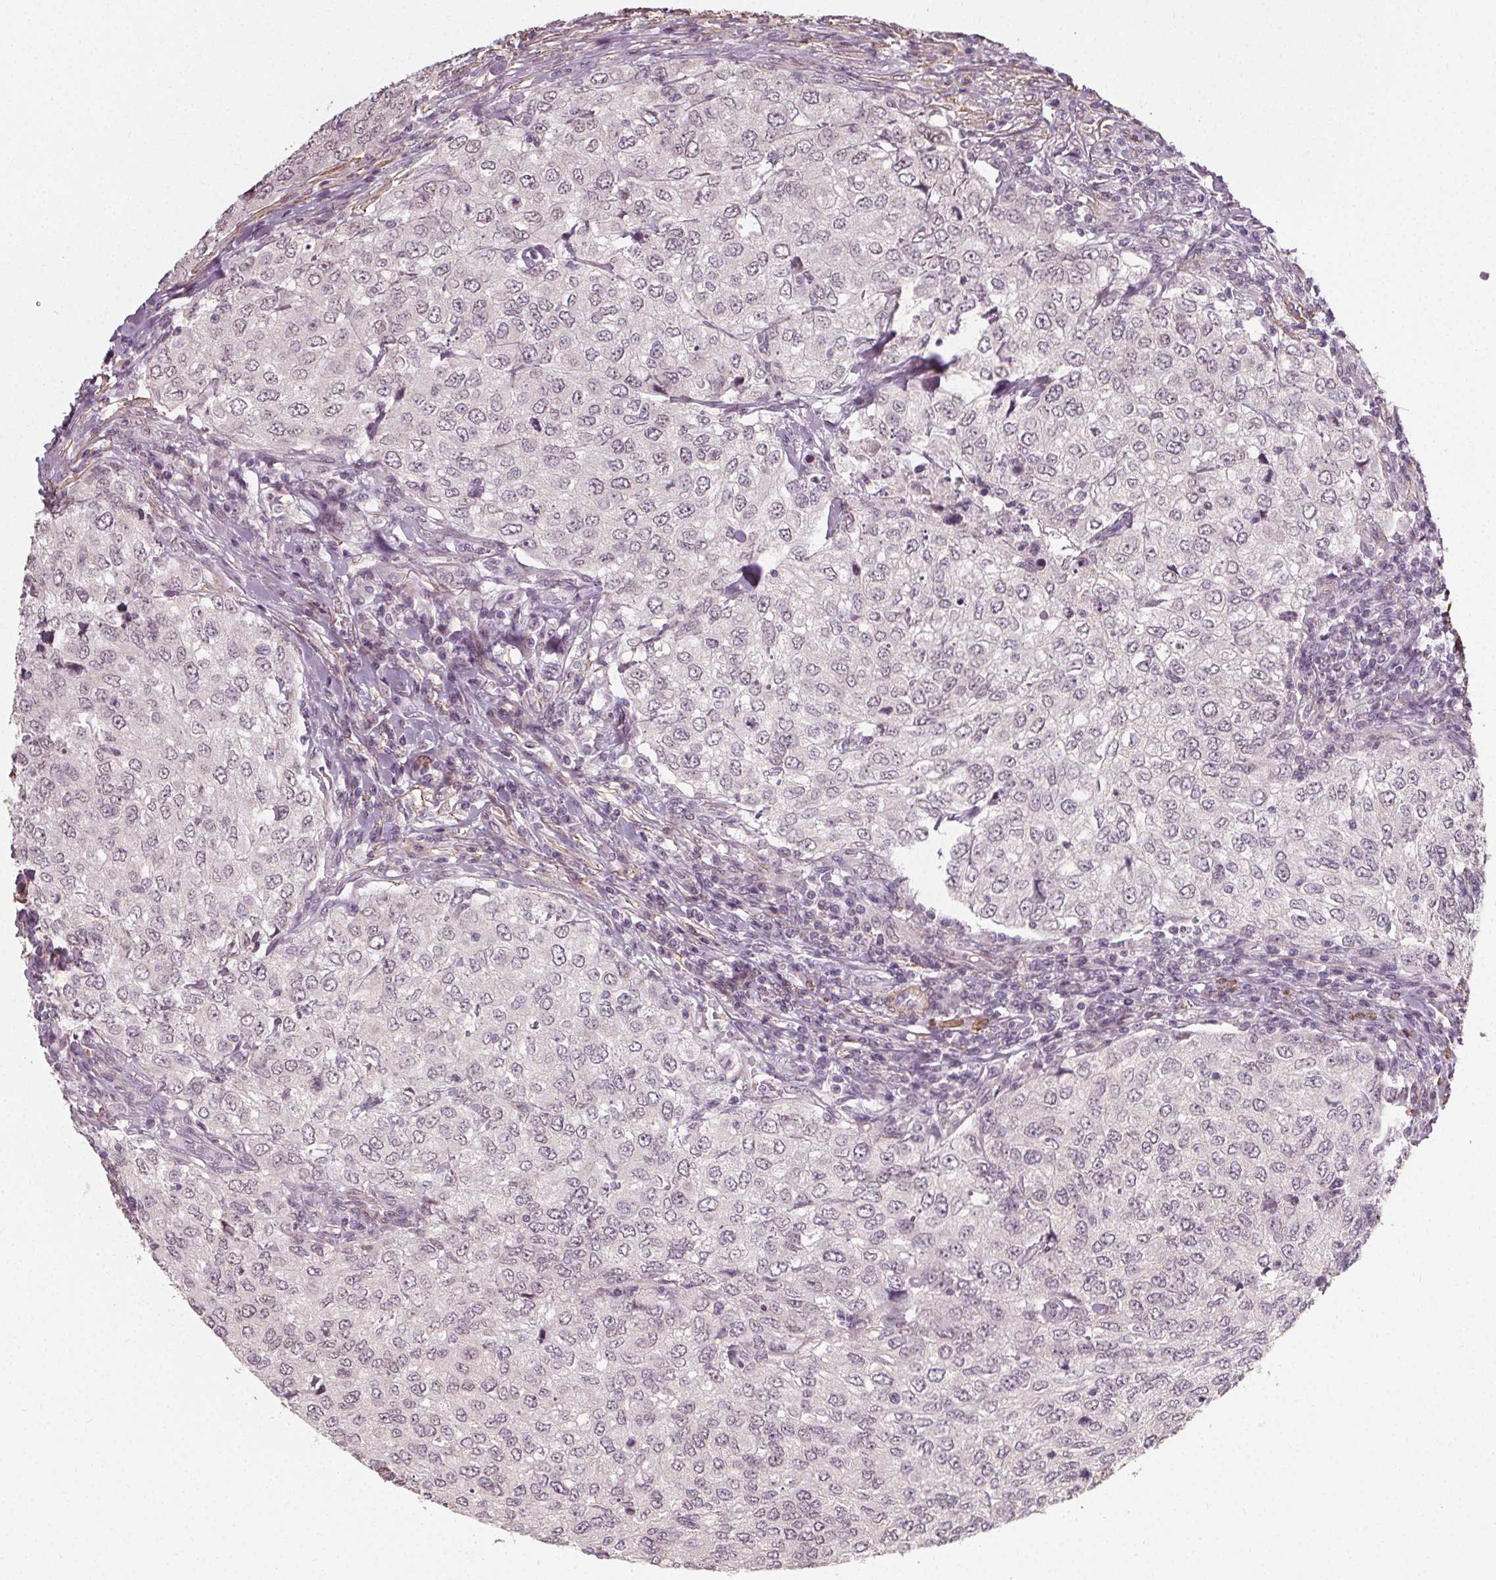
{"staining": {"intensity": "negative", "quantity": "none", "location": "none"}, "tissue": "urothelial cancer", "cell_type": "Tumor cells", "image_type": "cancer", "snomed": [{"axis": "morphology", "description": "Urothelial carcinoma, High grade"}, {"axis": "topography", "description": "Urinary bladder"}], "caption": "There is no significant expression in tumor cells of urothelial cancer.", "gene": "PKP1", "patient": {"sex": "female", "age": 78}}